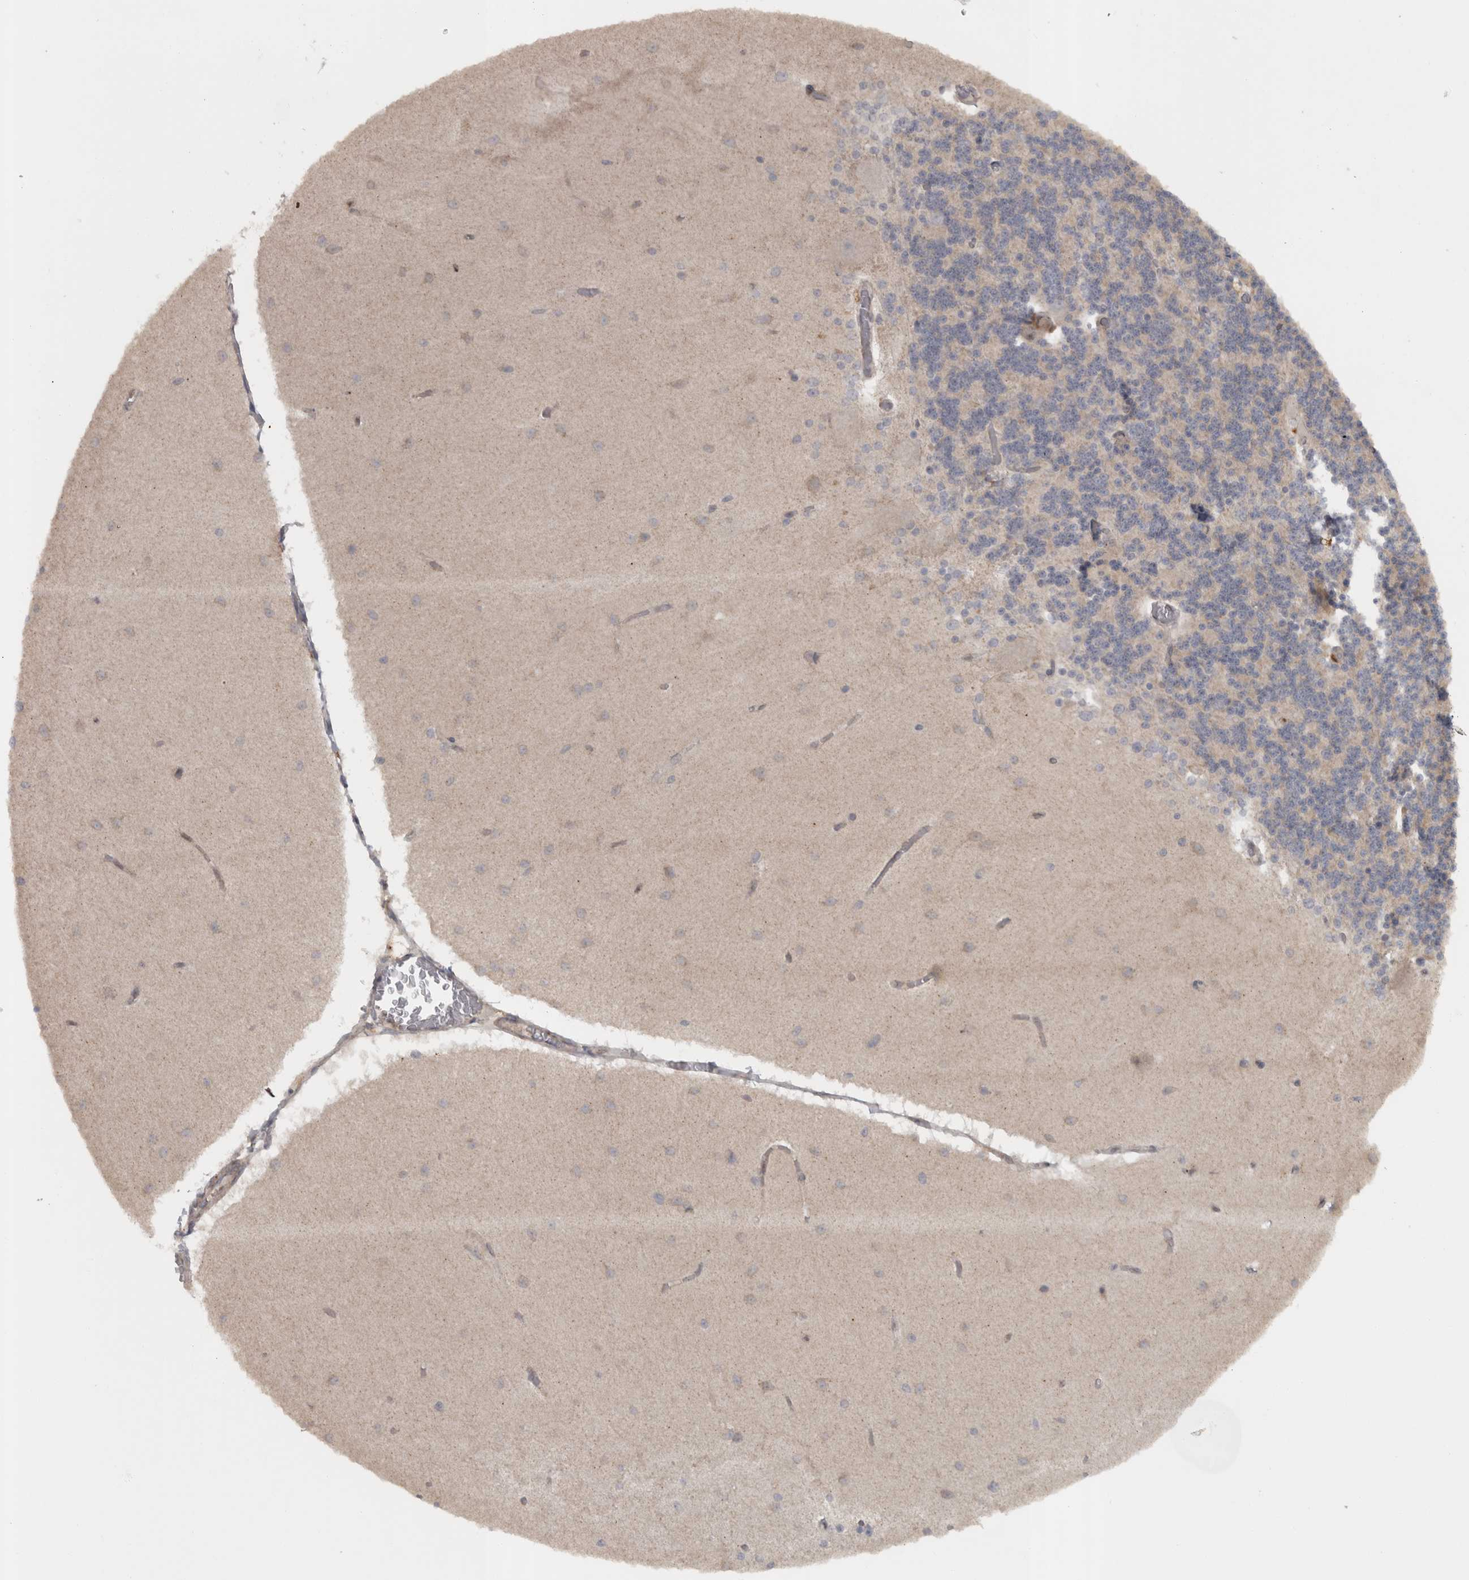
{"staining": {"intensity": "weak", "quantity": "25%-75%", "location": "cytoplasmic/membranous"}, "tissue": "cerebellum", "cell_type": "Cells in granular layer", "image_type": "normal", "snomed": [{"axis": "morphology", "description": "Normal tissue, NOS"}, {"axis": "topography", "description": "Cerebellum"}], "caption": "There is low levels of weak cytoplasmic/membranous staining in cells in granular layer of normal cerebellum, as demonstrated by immunohistochemical staining (brown color).", "gene": "SLCO5A1", "patient": {"sex": "female", "age": 54}}